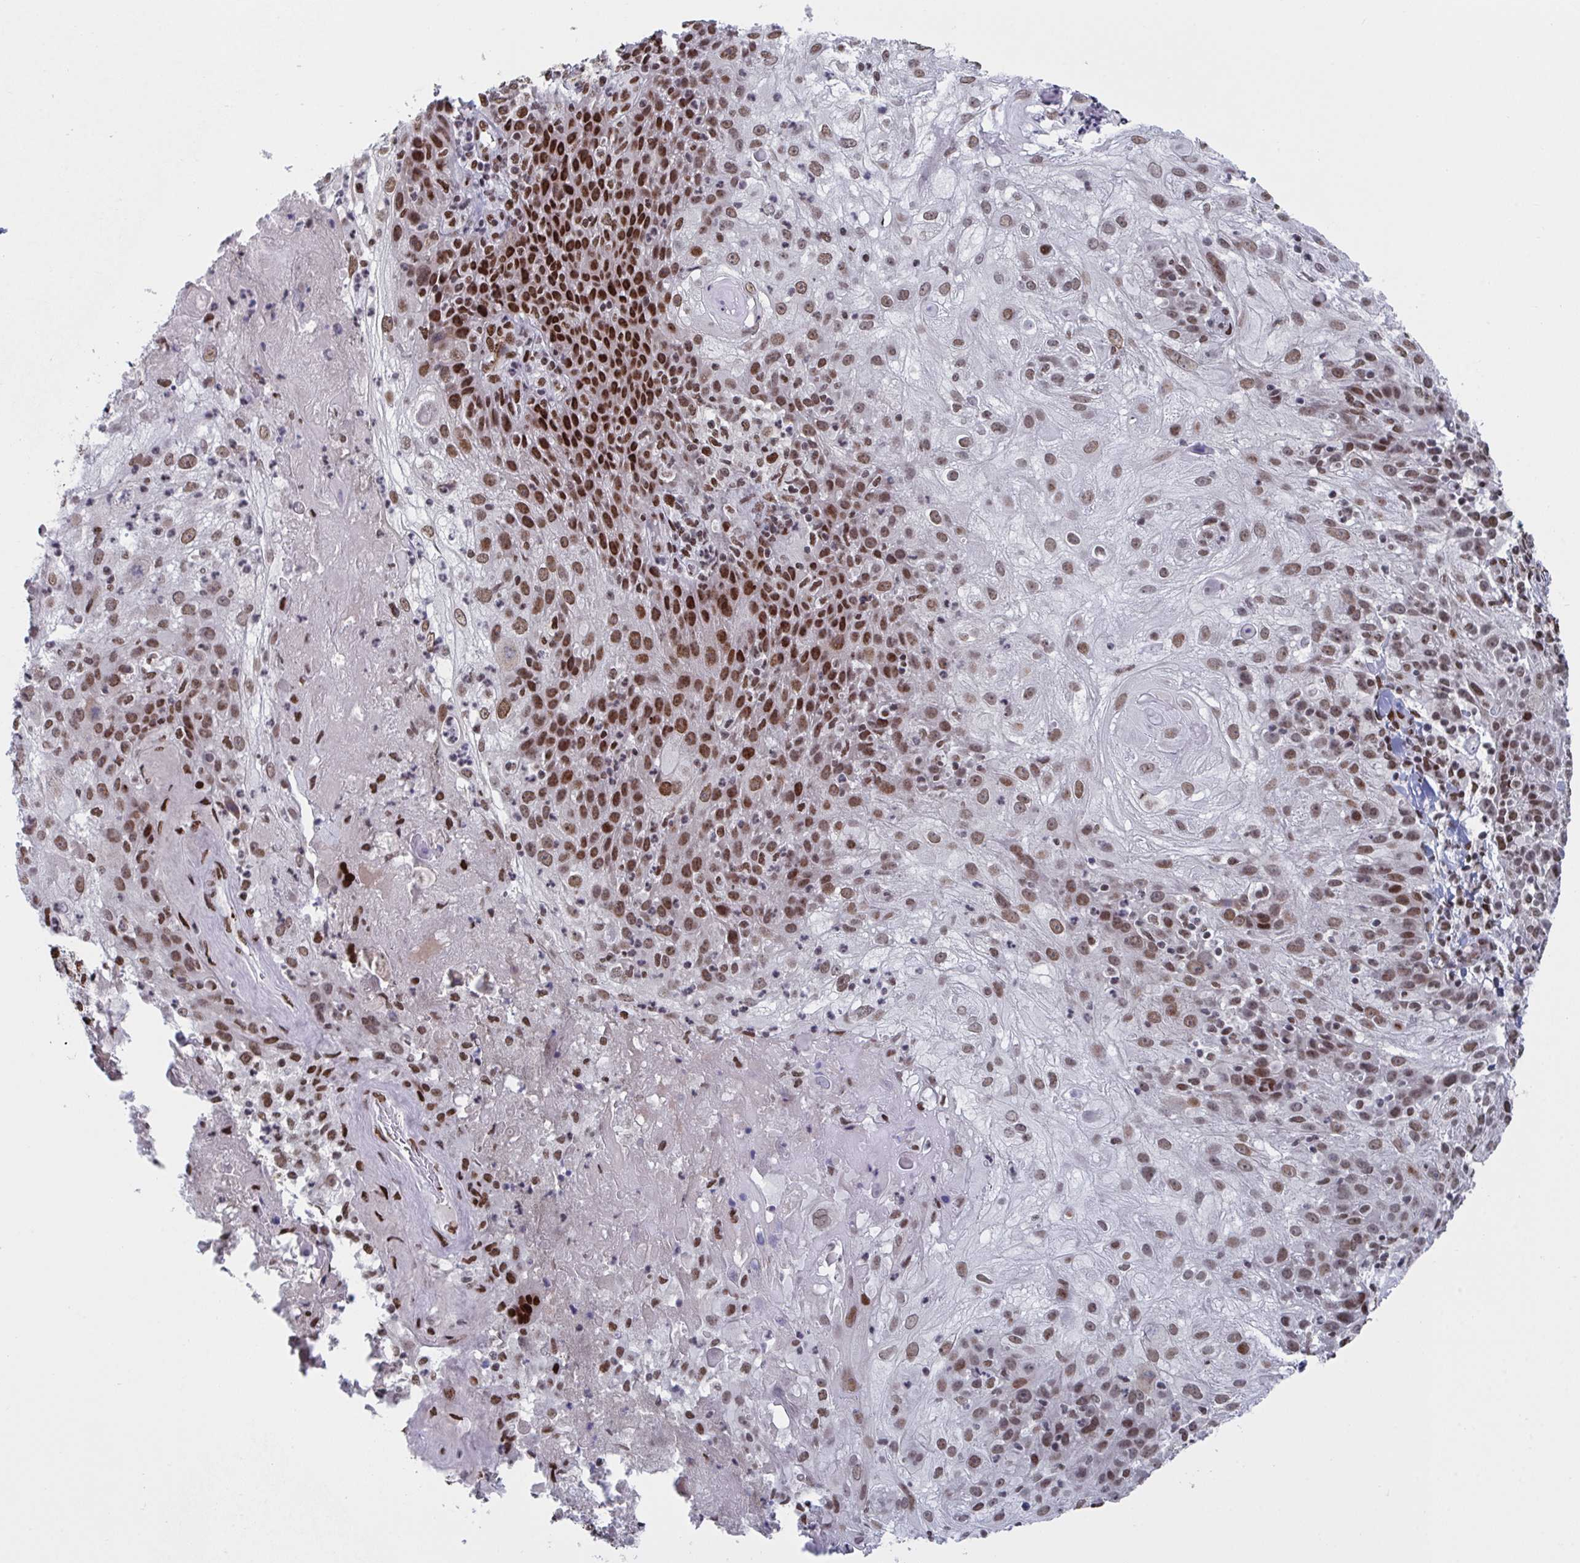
{"staining": {"intensity": "moderate", "quantity": ">75%", "location": "nuclear"}, "tissue": "skin cancer", "cell_type": "Tumor cells", "image_type": "cancer", "snomed": [{"axis": "morphology", "description": "Normal tissue, NOS"}, {"axis": "morphology", "description": "Squamous cell carcinoma, NOS"}, {"axis": "topography", "description": "Skin"}], "caption": "Brown immunohistochemical staining in skin cancer shows moderate nuclear staining in about >75% of tumor cells.", "gene": "ZNF607", "patient": {"sex": "female", "age": 83}}